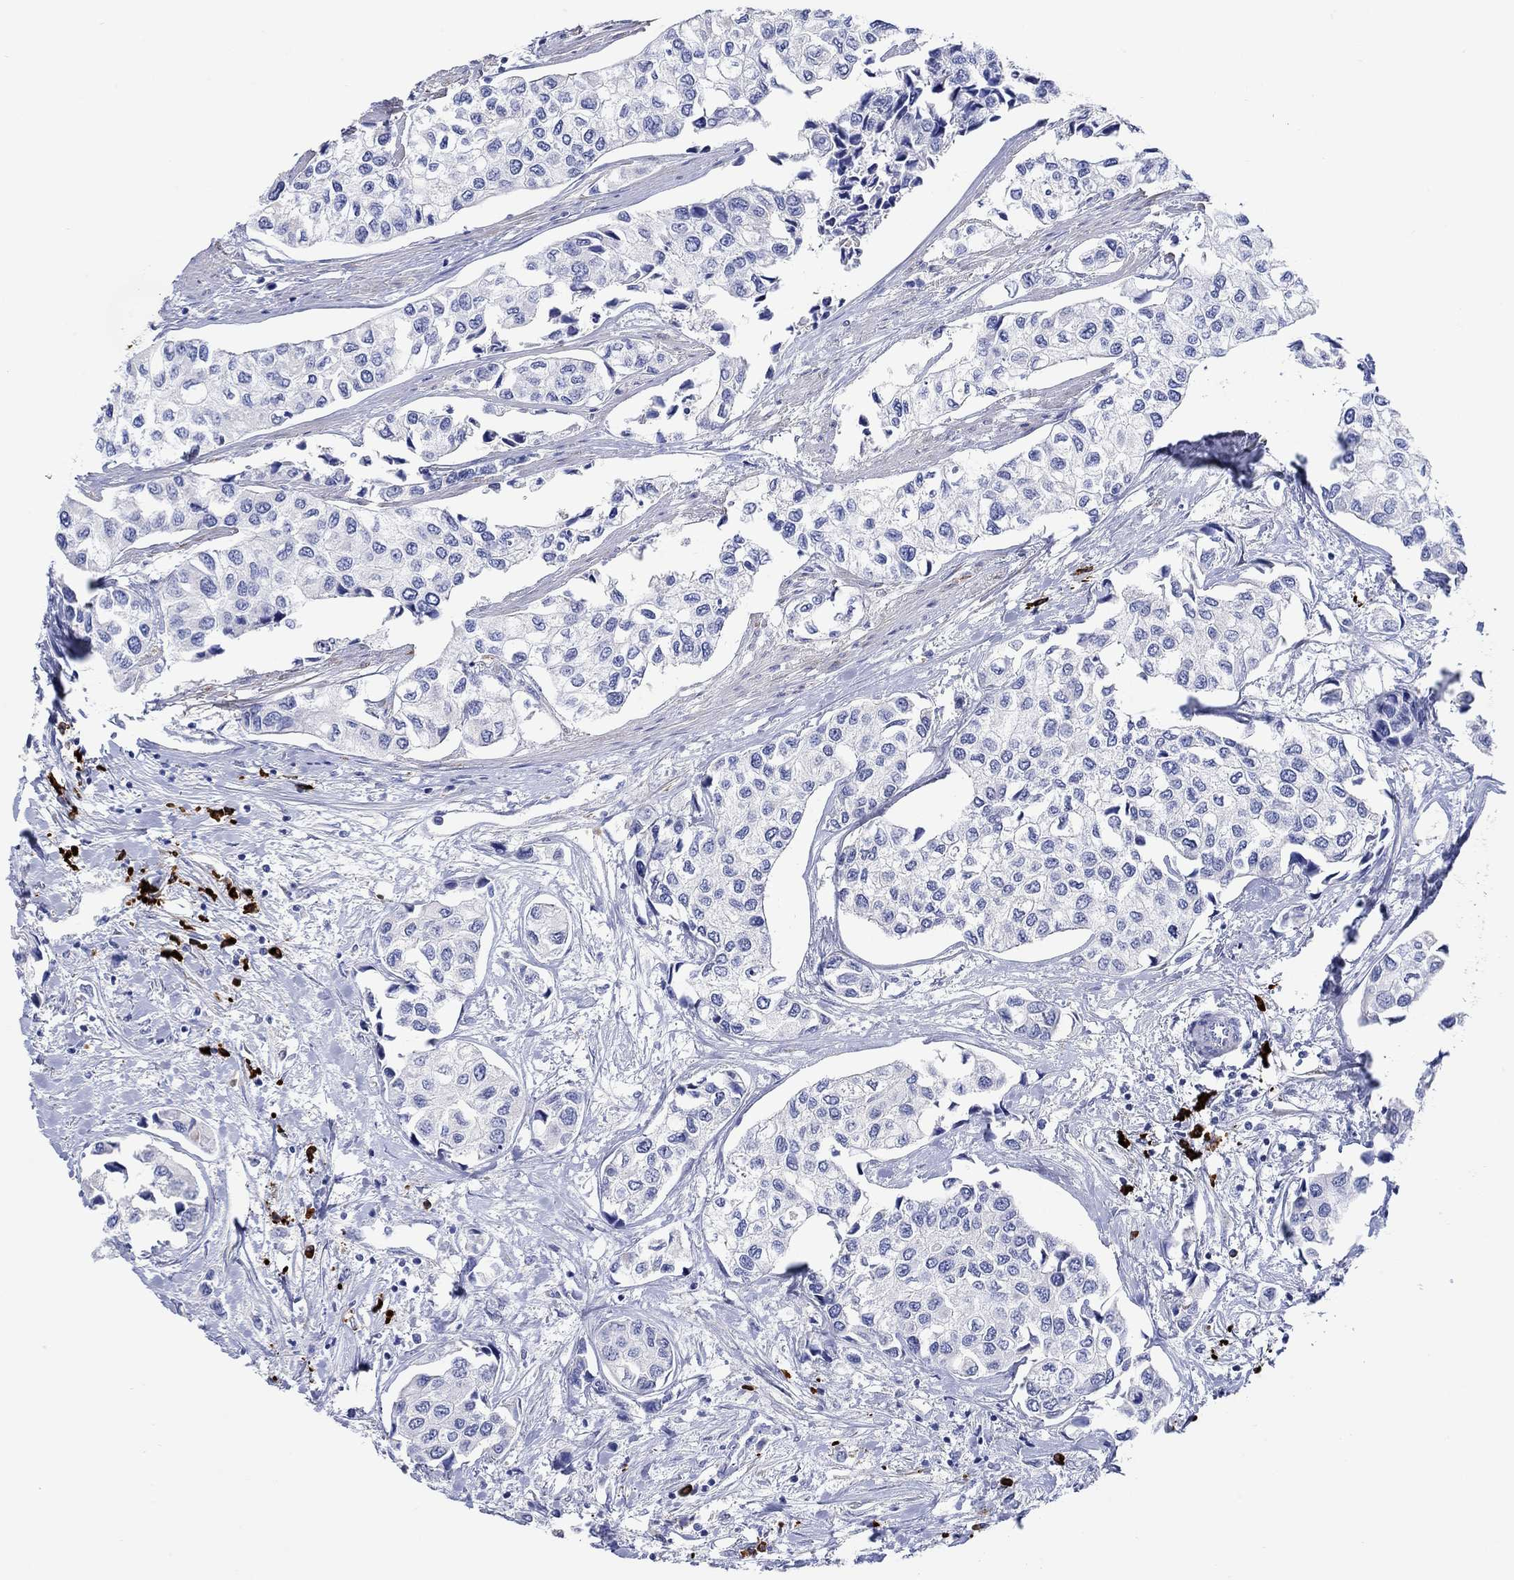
{"staining": {"intensity": "negative", "quantity": "none", "location": "none"}, "tissue": "urothelial cancer", "cell_type": "Tumor cells", "image_type": "cancer", "snomed": [{"axis": "morphology", "description": "Urothelial carcinoma, High grade"}, {"axis": "topography", "description": "Urinary bladder"}], "caption": "This is an immunohistochemistry (IHC) micrograph of human urothelial cancer. There is no expression in tumor cells.", "gene": "P2RY6", "patient": {"sex": "male", "age": 73}}